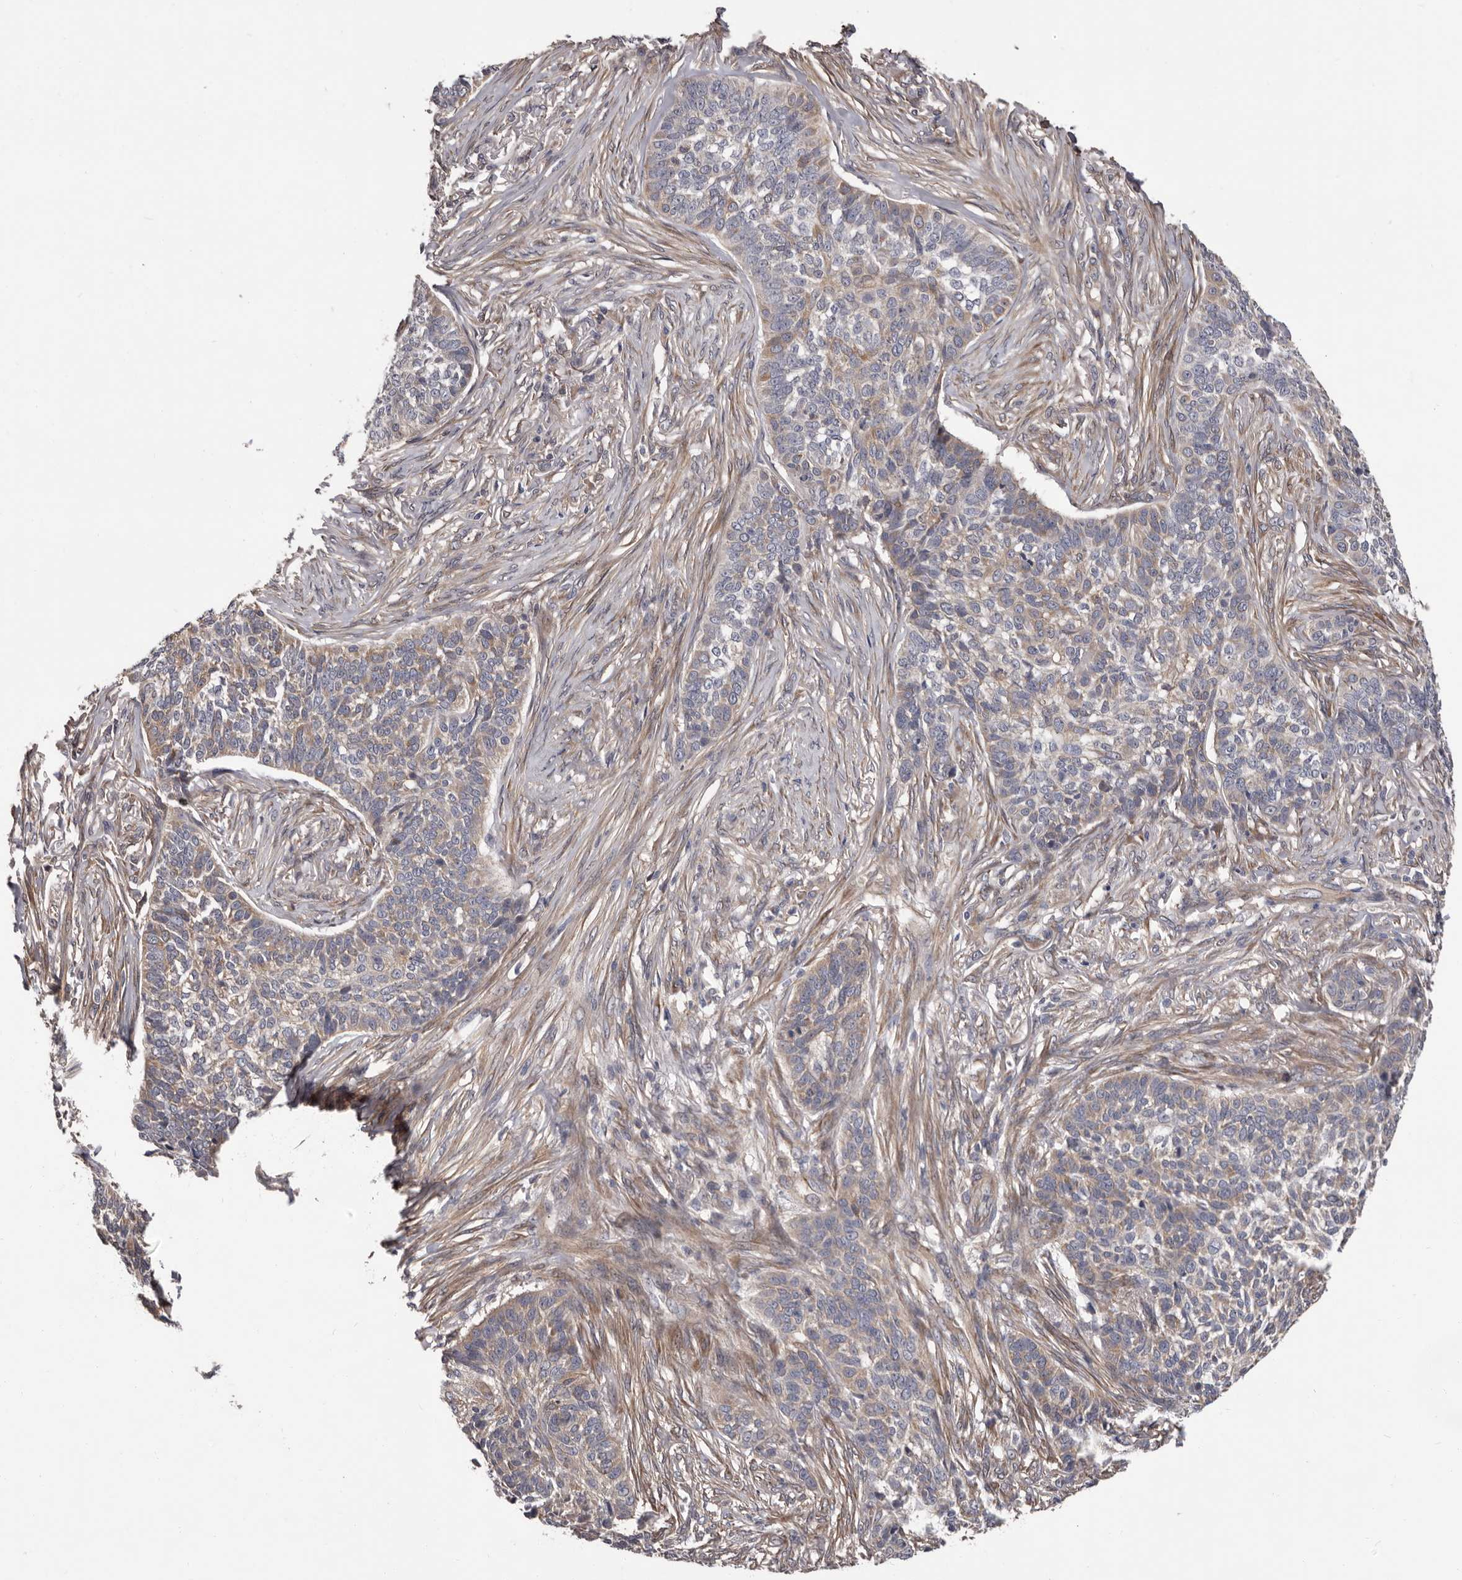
{"staining": {"intensity": "weak", "quantity": "25%-75%", "location": "cytoplasmic/membranous"}, "tissue": "skin cancer", "cell_type": "Tumor cells", "image_type": "cancer", "snomed": [{"axis": "morphology", "description": "Basal cell carcinoma"}, {"axis": "topography", "description": "Skin"}], "caption": "This image shows IHC staining of human skin basal cell carcinoma, with low weak cytoplasmic/membranous positivity in approximately 25%-75% of tumor cells.", "gene": "PRKD1", "patient": {"sex": "male", "age": 85}}